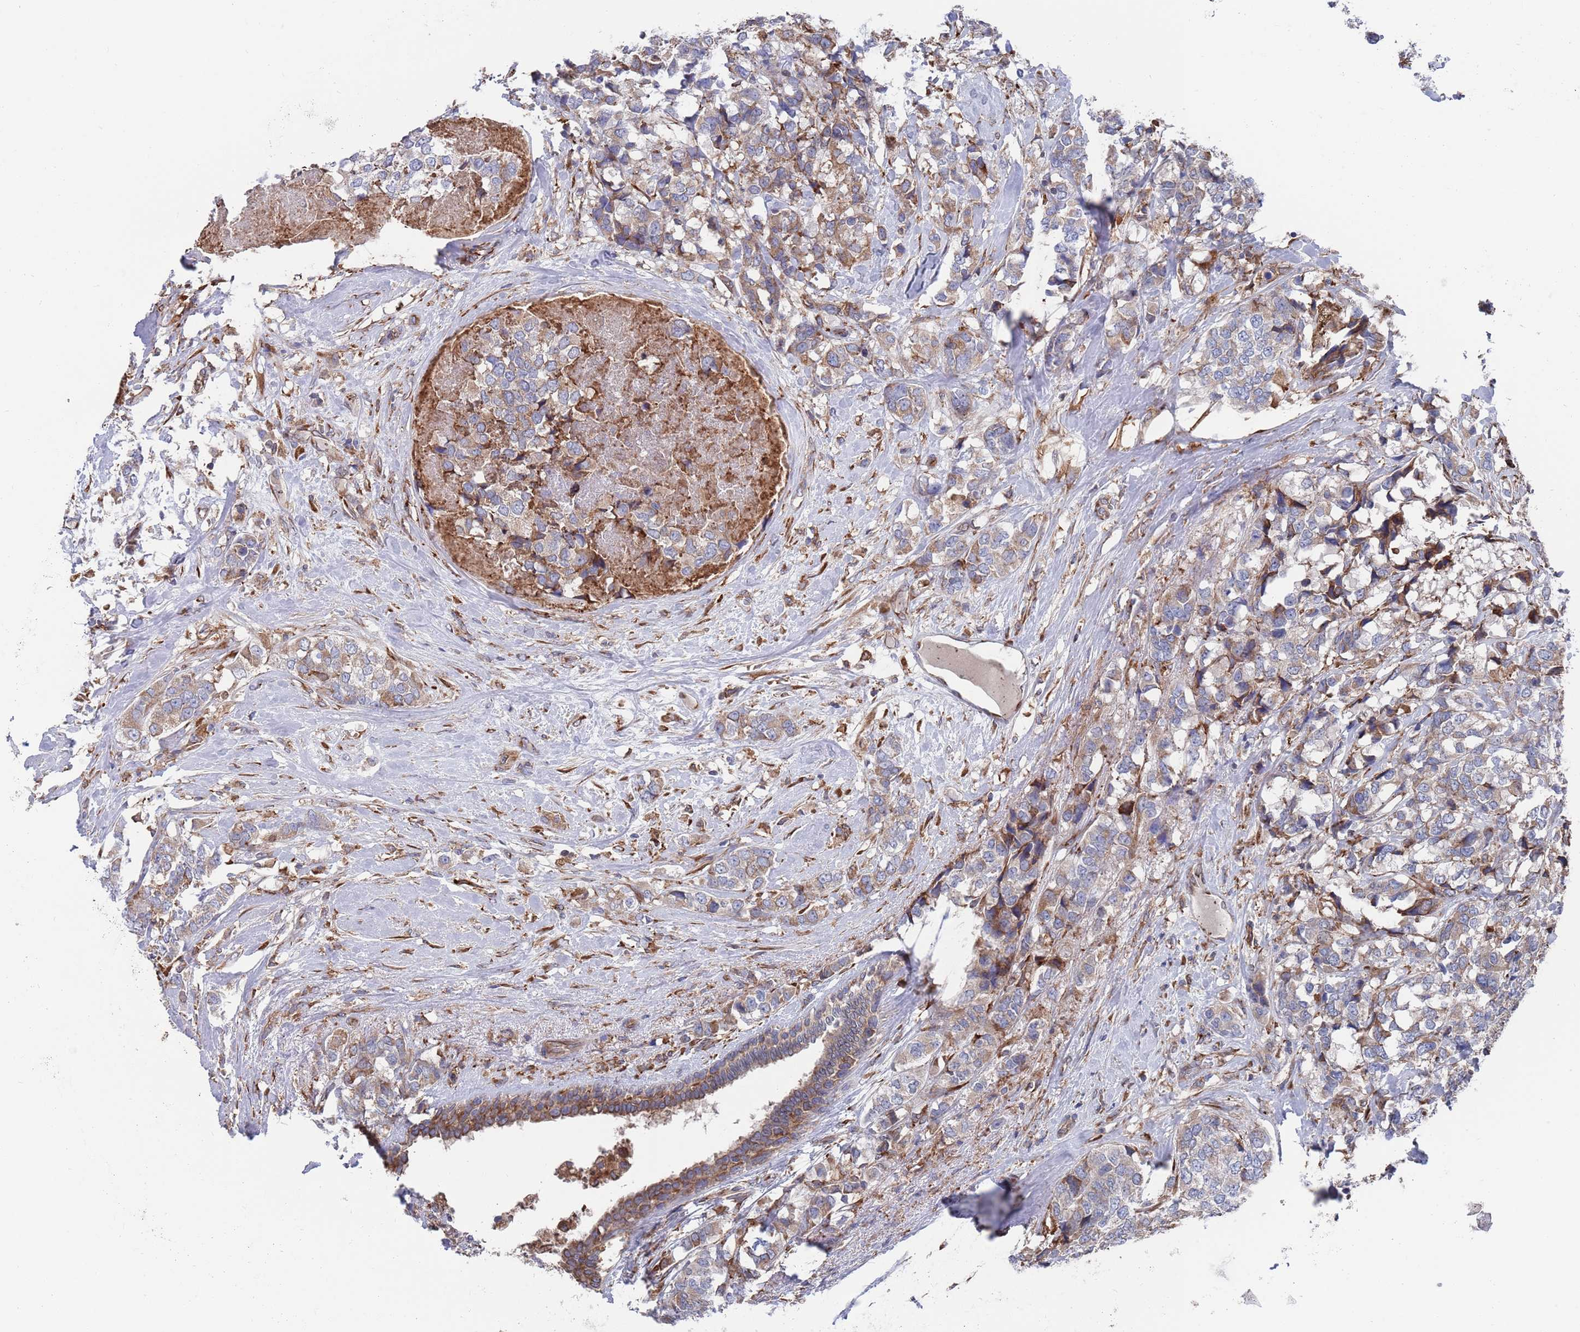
{"staining": {"intensity": "moderate", "quantity": "25%-75%", "location": "cytoplasmic/membranous"}, "tissue": "breast cancer", "cell_type": "Tumor cells", "image_type": "cancer", "snomed": [{"axis": "morphology", "description": "Lobular carcinoma"}, {"axis": "topography", "description": "Breast"}], "caption": "Immunohistochemistry image of breast cancer (lobular carcinoma) stained for a protein (brown), which shows medium levels of moderate cytoplasmic/membranous positivity in approximately 25%-75% of tumor cells.", "gene": "GID8", "patient": {"sex": "female", "age": 59}}